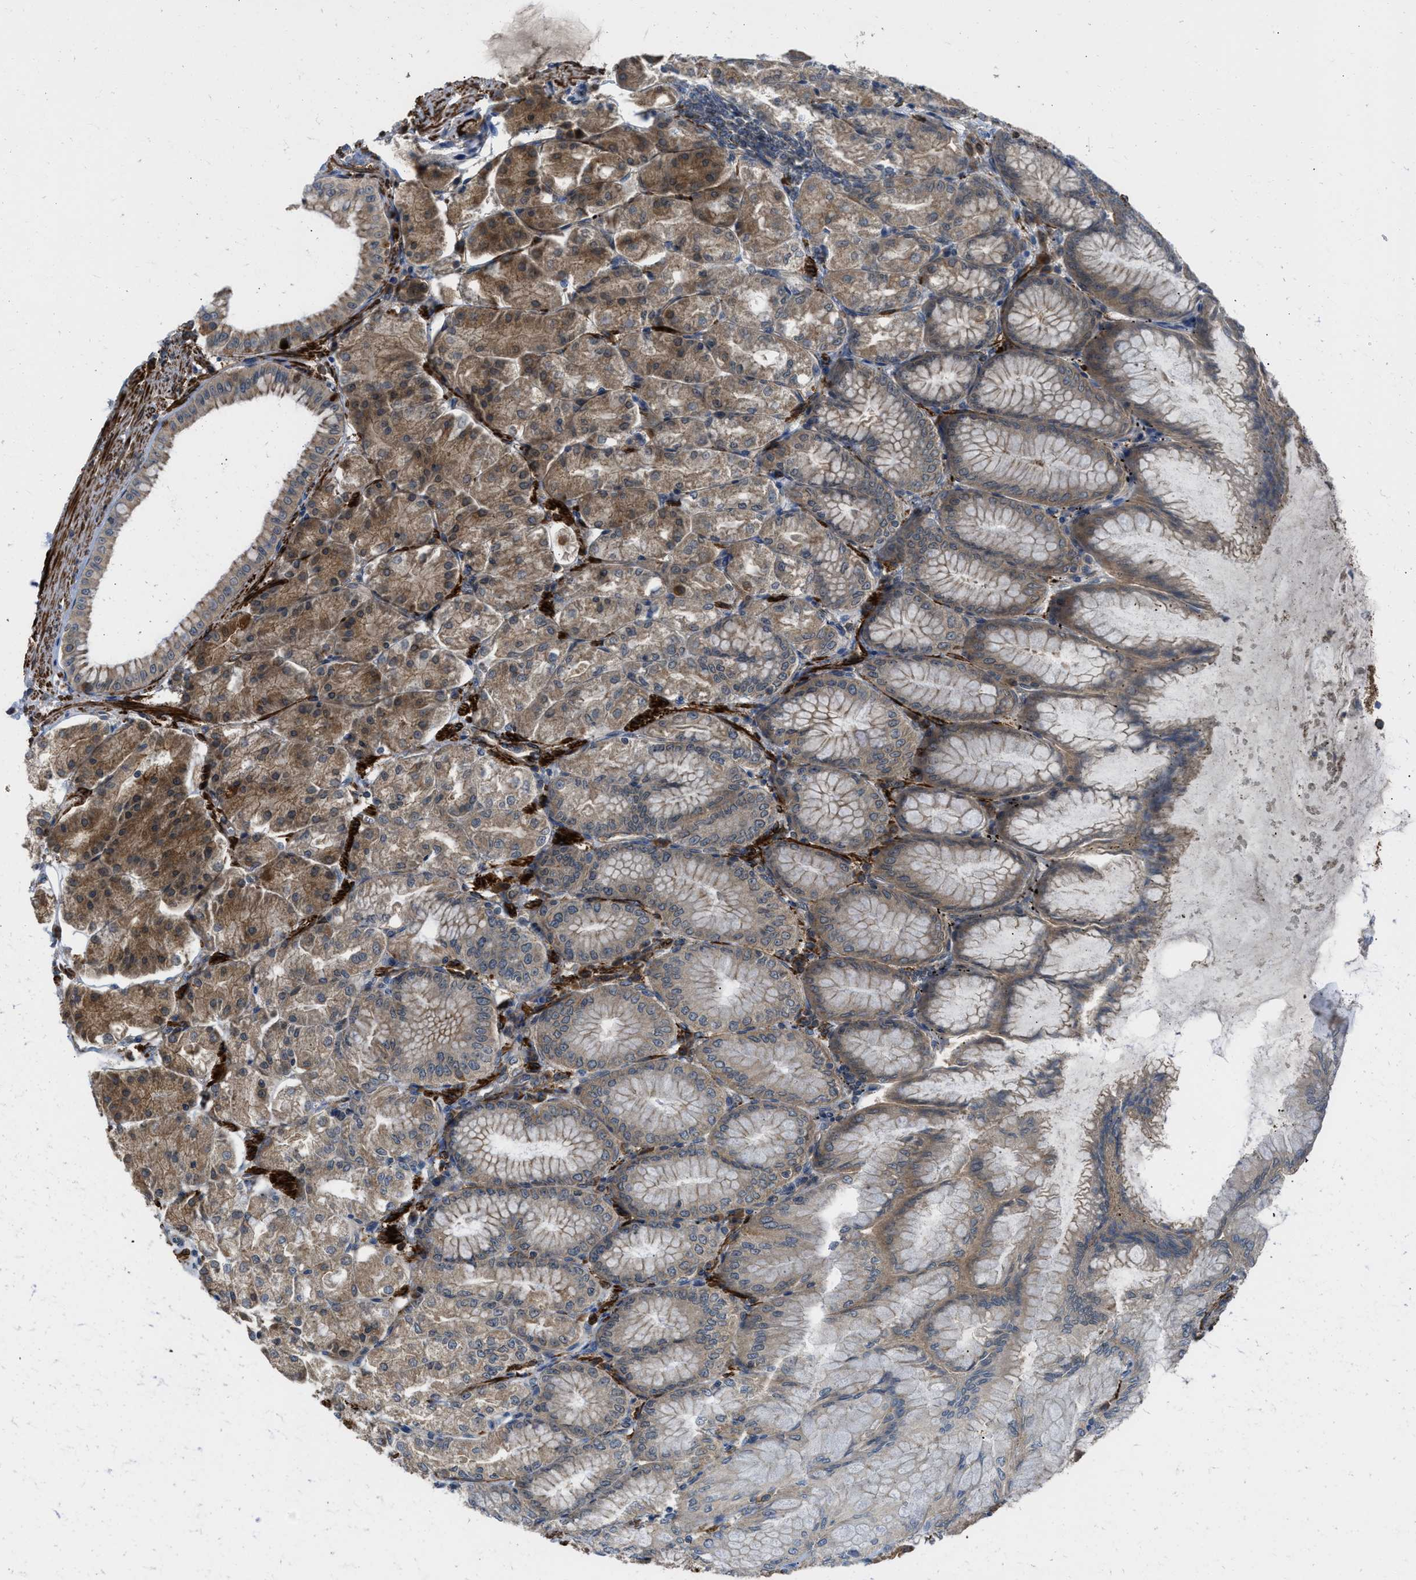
{"staining": {"intensity": "moderate", "quantity": ">75%", "location": "cytoplasmic/membranous"}, "tissue": "stomach", "cell_type": "Glandular cells", "image_type": "normal", "snomed": [{"axis": "morphology", "description": "Normal tissue, NOS"}, {"axis": "topography", "description": "Stomach, lower"}], "caption": "IHC staining of unremarkable stomach, which shows medium levels of moderate cytoplasmic/membranous staining in about >75% of glandular cells indicating moderate cytoplasmic/membranous protein expression. The staining was performed using DAB (3,3'-diaminobenzidine) (brown) for protein detection and nuclei were counterstained in hematoxylin (blue).", "gene": "SESN2", "patient": {"sex": "male", "age": 71}}